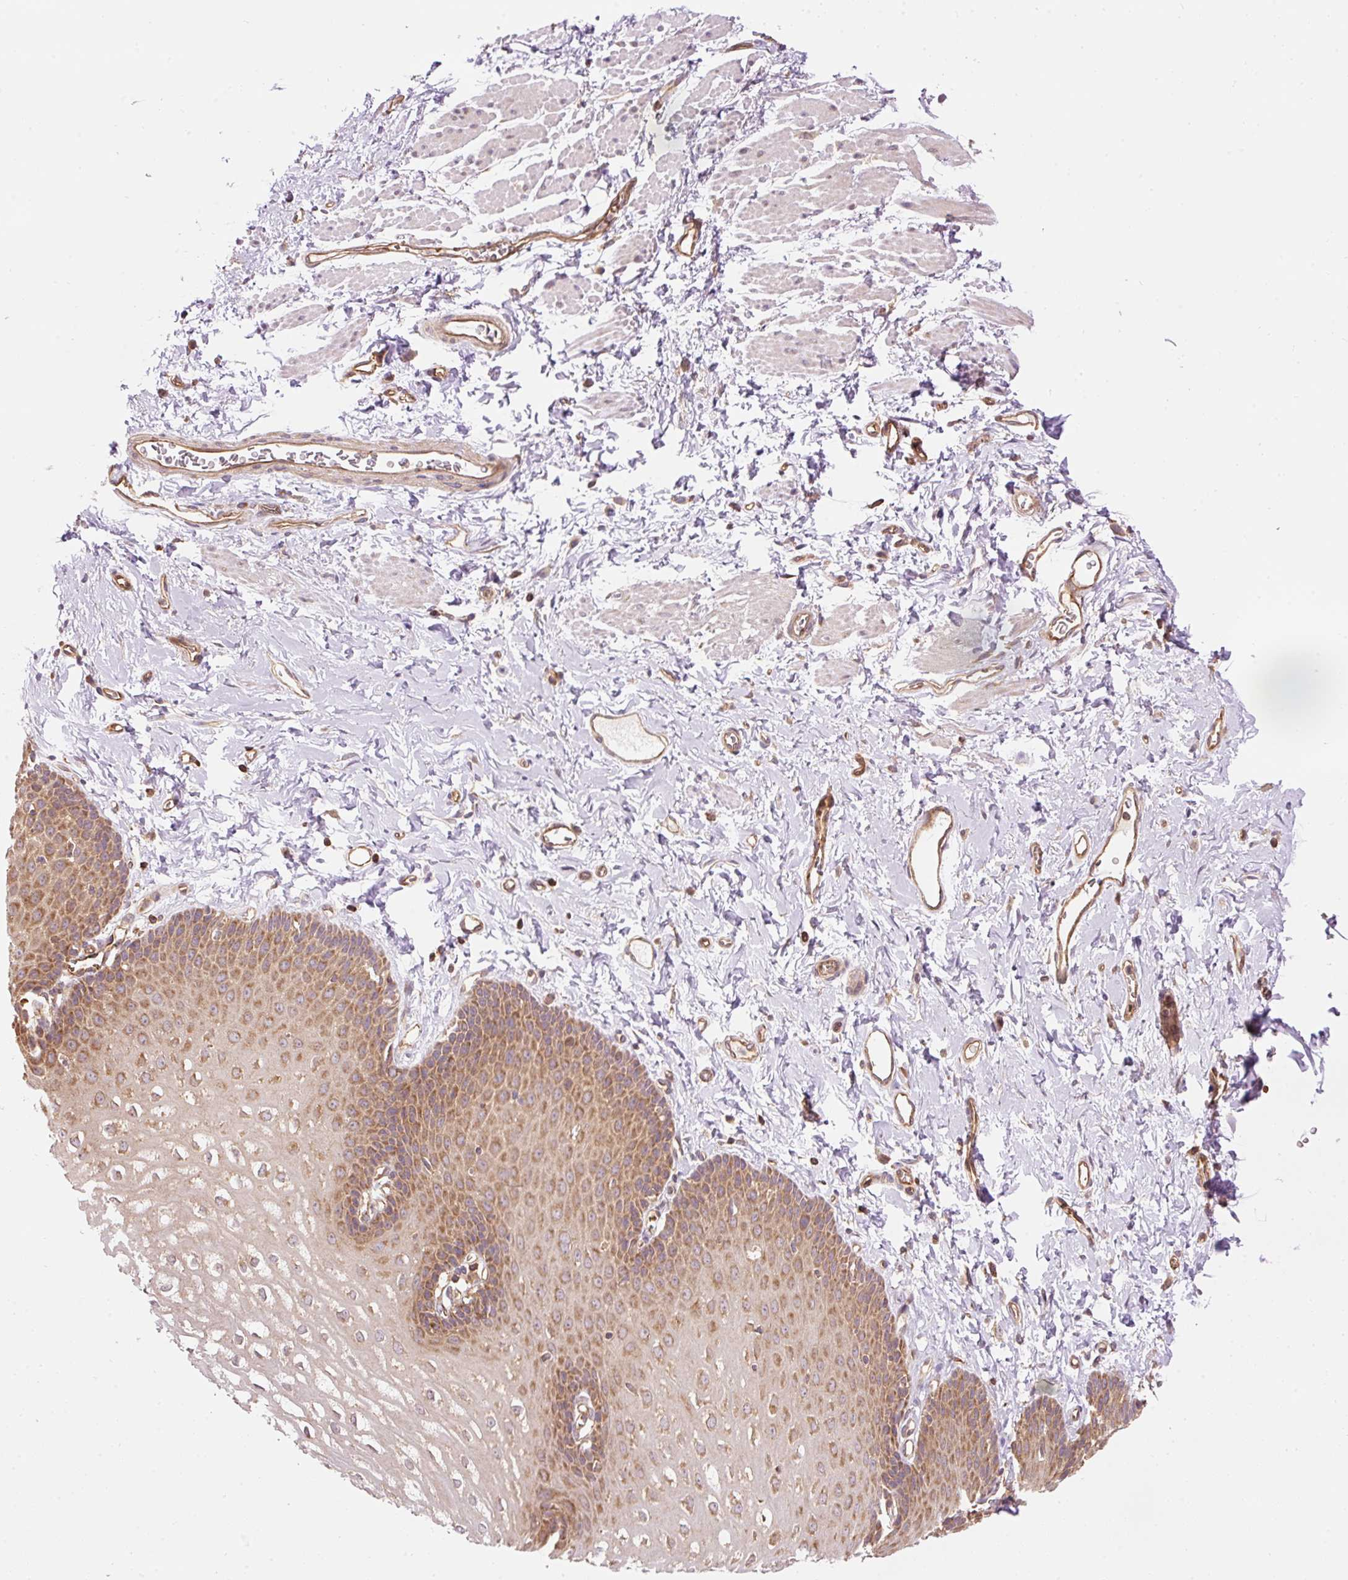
{"staining": {"intensity": "moderate", "quantity": ">75%", "location": "cytoplasmic/membranous"}, "tissue": "esophagus", "cell_type": "Squamous epithelial cells", "image_type": "normal", "snomed": [{"axis": "morphology", "description": "Normal tissue, NOS"}, {"axis": "topography", "description": "Esophagus"}], "caption": "Immunohistochemical staining of benign human esophagus displays moderate cytoplasmic/membranous protein positivity in about >75% of squamous epithelial cells. Using DAB (3,3'-diaminobenzidine) (brown) and hematoxylin (blue) stains, captured at high magnification using brightfield microscopy.", "gene": "ADCY4", "patient": {"sex": "male", "age": 70}}